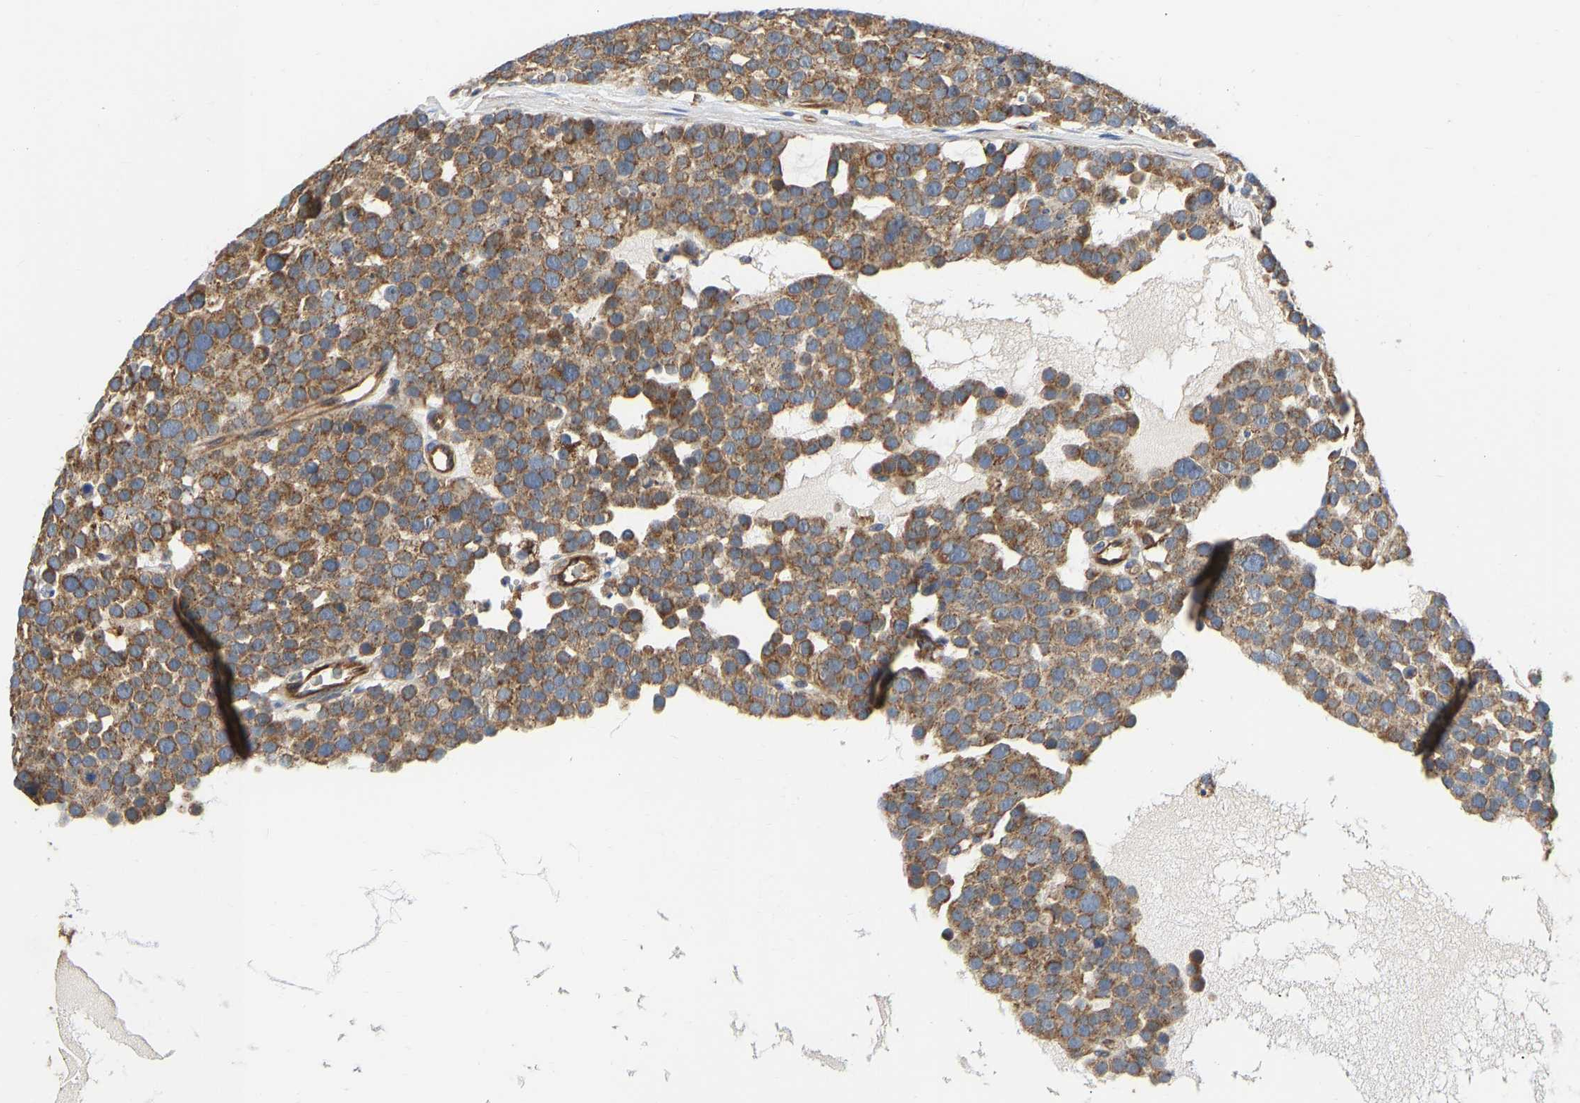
{"staining": {"intensity": "moderate", "quantity": ">75%", "location": "cytoplasmic/membranous"}, "tissue": "testis cancer", "cell_type": "Tumor cells", "image_type": "cancer", "snomed": [{"axis": "morphology", "description": "Seminoma, NOS"}, {"axis": "topography", "description": "Testis"}], "caption": "Seminoma (testis) stained for a protein (brown) exhibits moderate cytoplasmic/membranous positive positivity in about >75% of tumor cells.", "gene": "FLNB", "patient": {"sex": "male", "age": 71}}